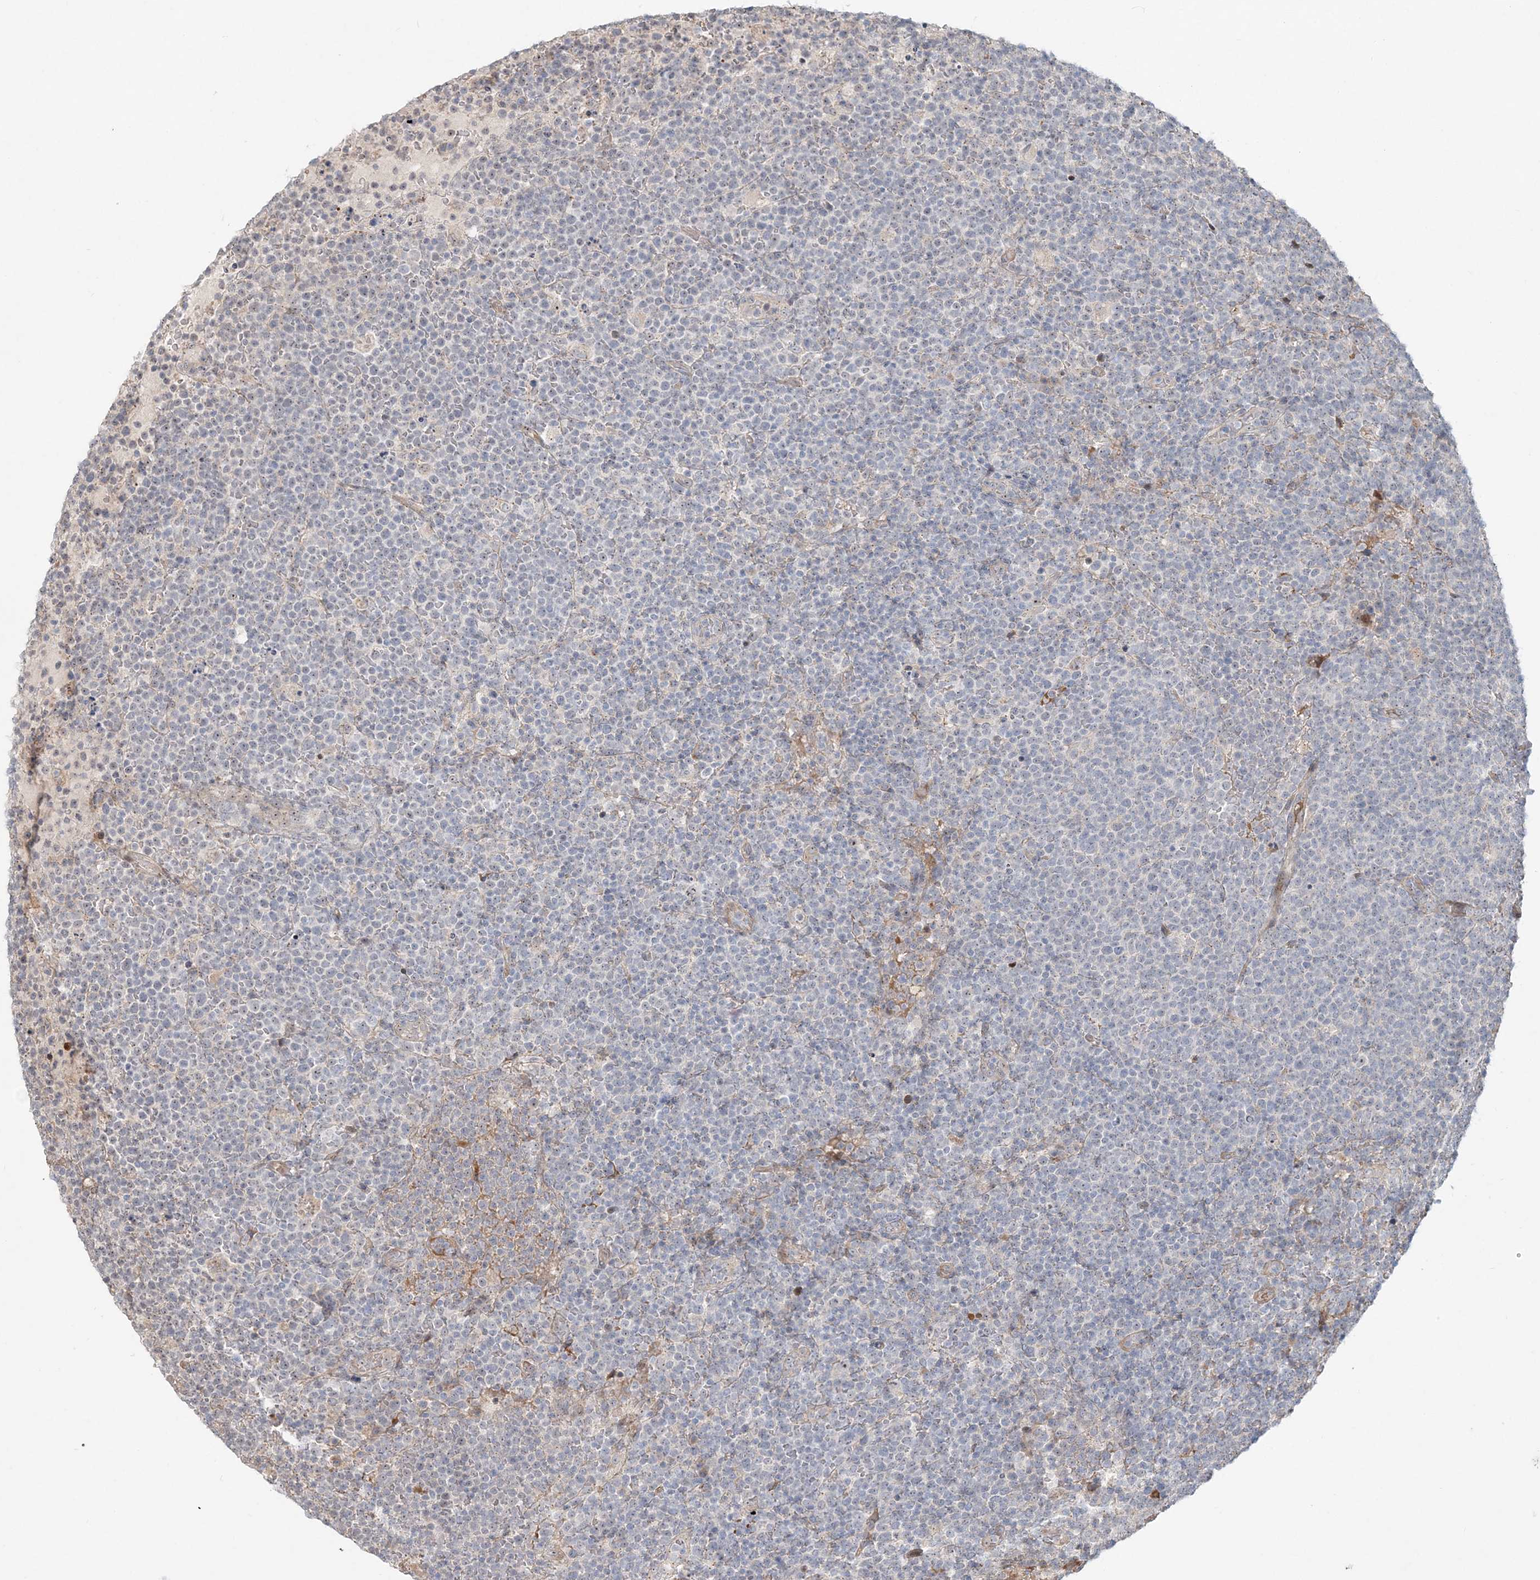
{"staining": {"intensity": "negative", "quantity": "none", "location": "none"}, "tissue": "lymphoma", "cell_type": "Tumor cells", "image_type": "cancer", "snomed": [{"axis": "morphology", "description": "Malignant lymphoma, non-Hodgkin's type, High grade"}, {"axis": "topography", "description": "Lymph node"}], "caption": "IHC photomicrograph of human lymphoma stained for a protein (brown), which reveals no positivity in tumor cells.", "gene": "CXXC5", "patient": {"sex": "male", "age": 61}}